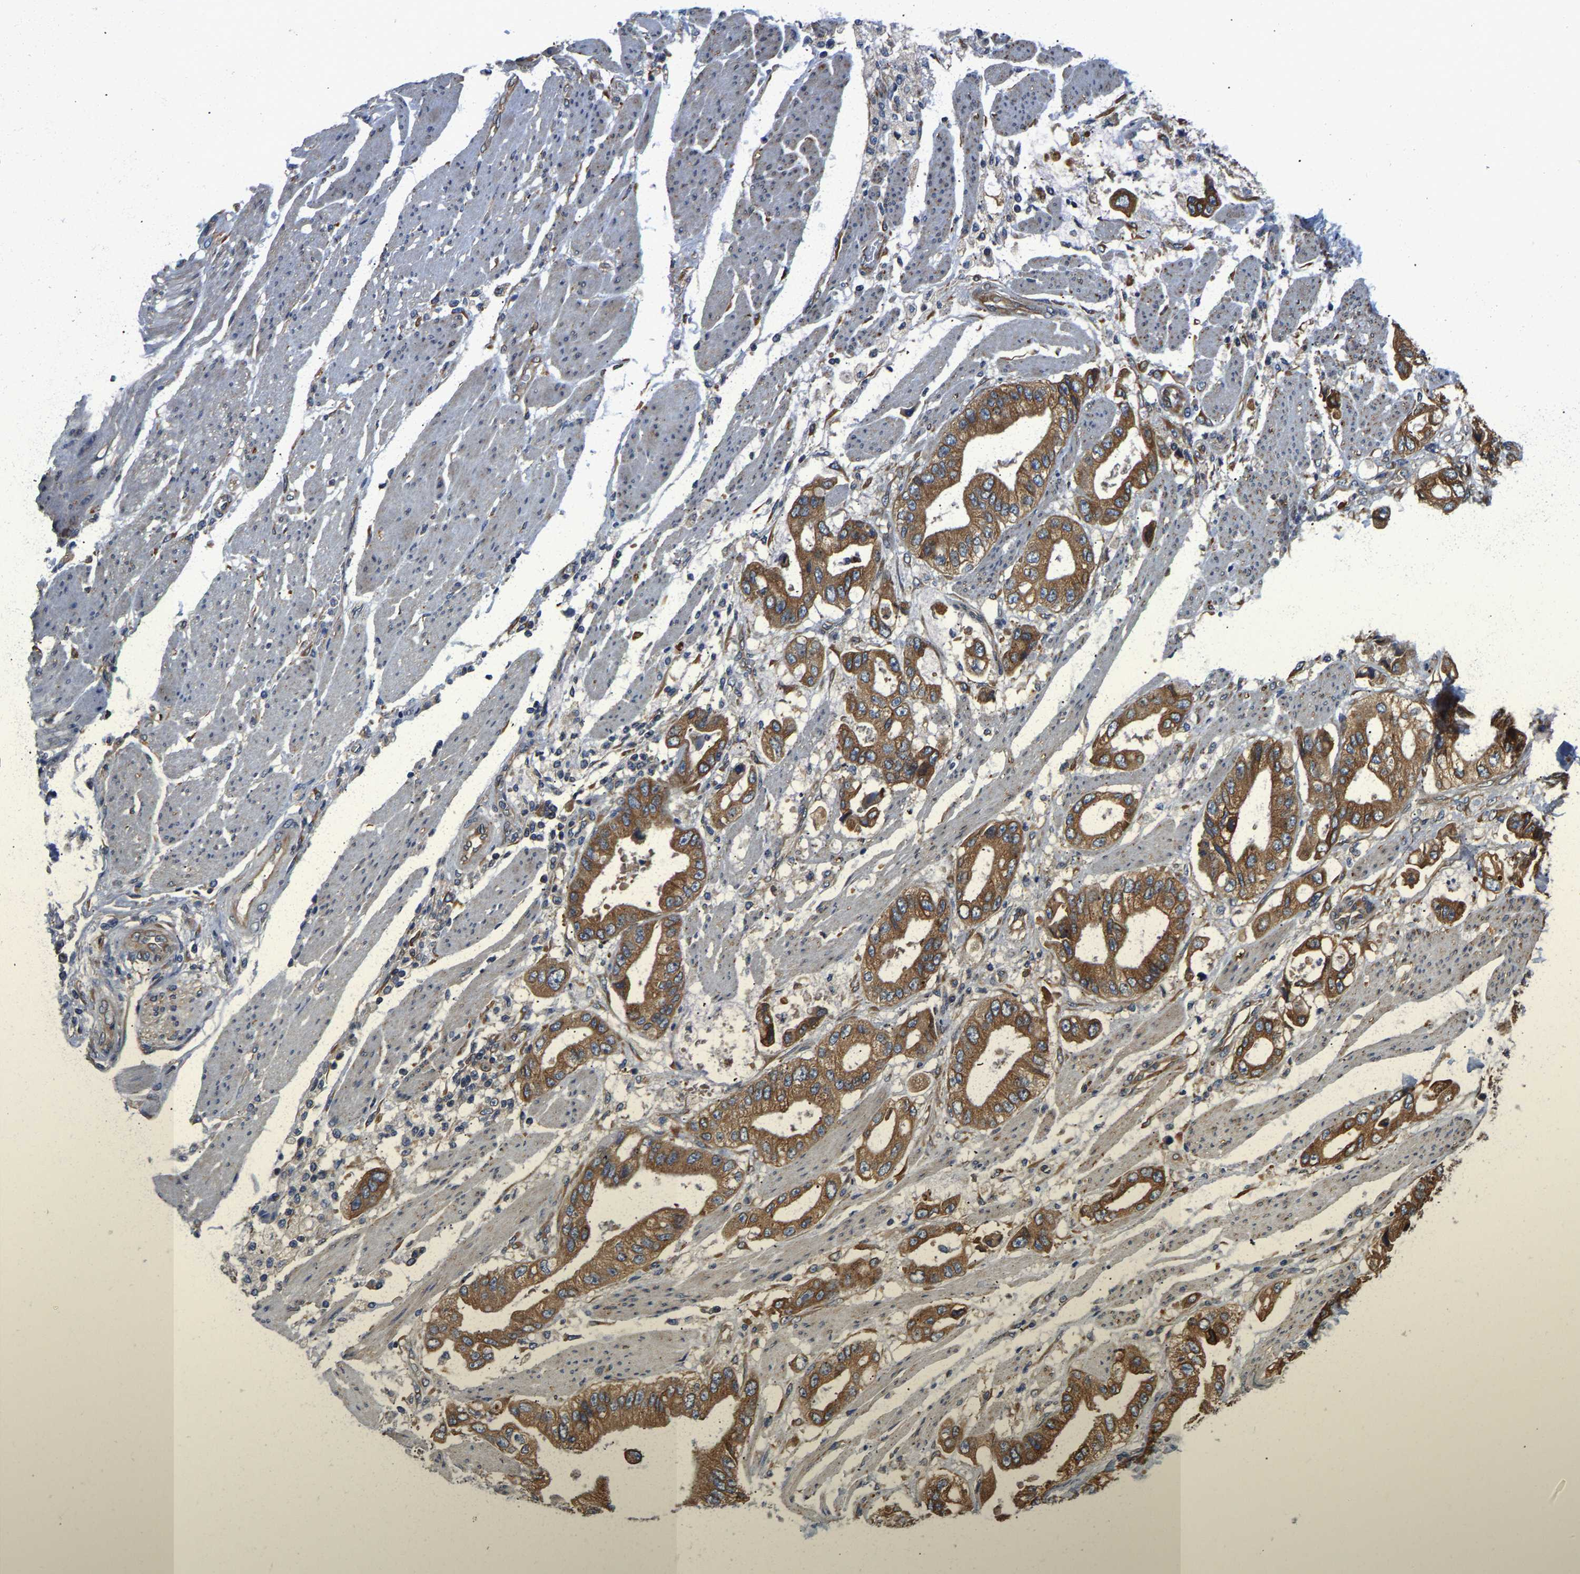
{"staining": {"intensity": "moderate", "quantity": ">75%", "location": "cytoplasmic/membranous"}, "tissue": "stomach cancer", "cell_type": "Tumor cells", "image_type": "cancer", "snomed": [{"axis": "morphology", "description": "Normal tissue, NOS"}, {"axis": "morphology", "description": "Adenocarcinoma, NOS"}, {"axis": "topography", "description": "Stomach"}], "caption": "Immunohistochemical staining of human stomach adenocarcinoma shows medium levels of moderate cytoplasmic/membranous protein positivity in approximately >75% of tumor cells. Nuclei are stained in blue.", "gene": "ARL6IP5", "patient": {"sex": "male", "age": 62}}